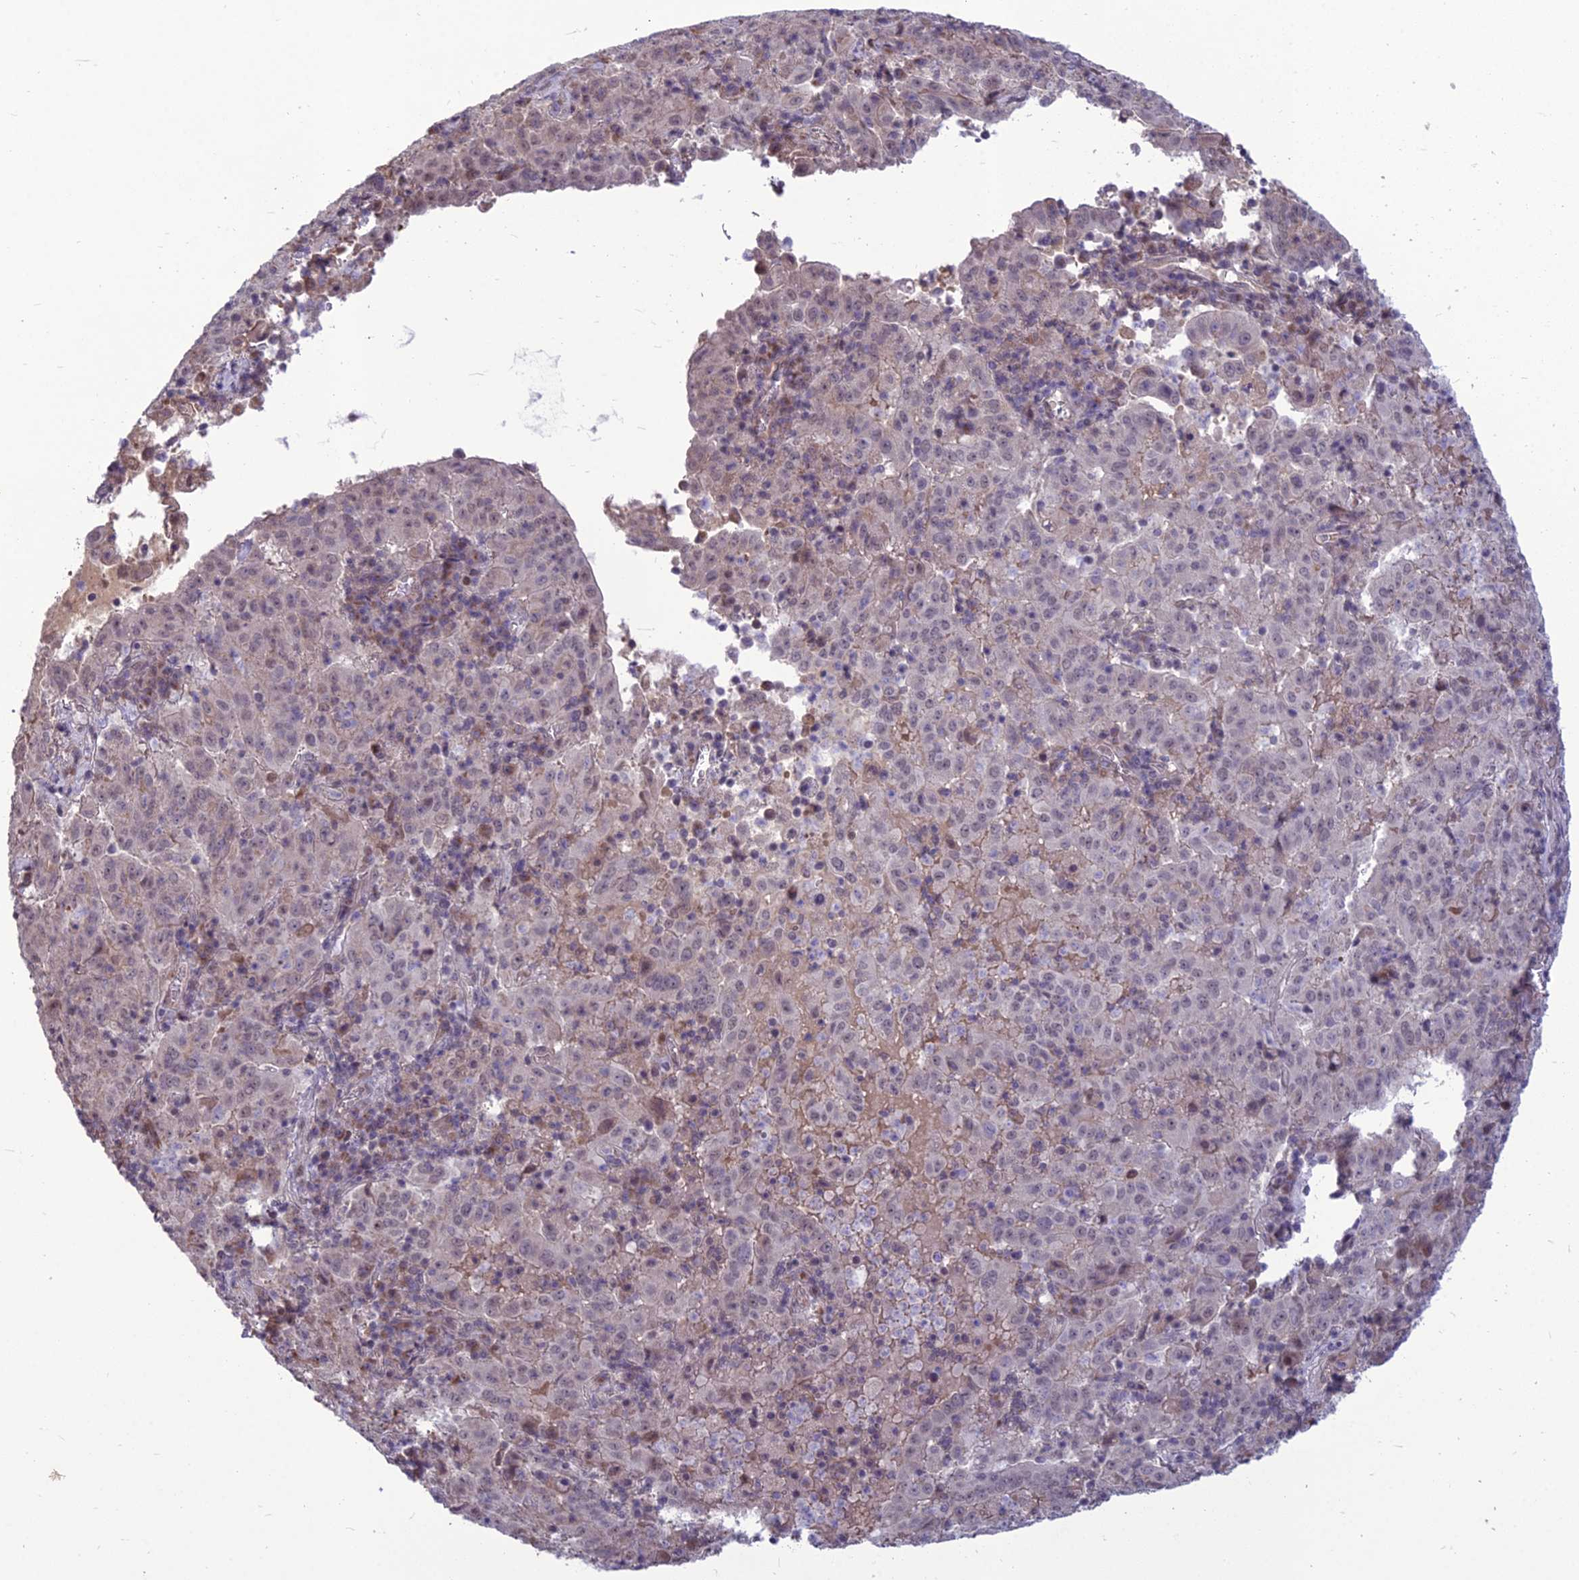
{"staining": {"intensity": "weak", "quantity": "<25%", "location": "nuclear"}, "tissue": "pancreatic cancer", "cell_type": "Tumor cells", "image_type": "cancer", "snomed": [{"axis": "morphology", "description": "Adenocarcinoma, NOS"}, {"axis": "topography", "description": "Pancreas"}], "caption": "The immunohistochemistry (IHC) micrograph has no significant positivity in tumor cells of pancreatic adenocarcinoma tissue.", "gene": "FBRS", "patient": {"sex": "male", "age": 63}}